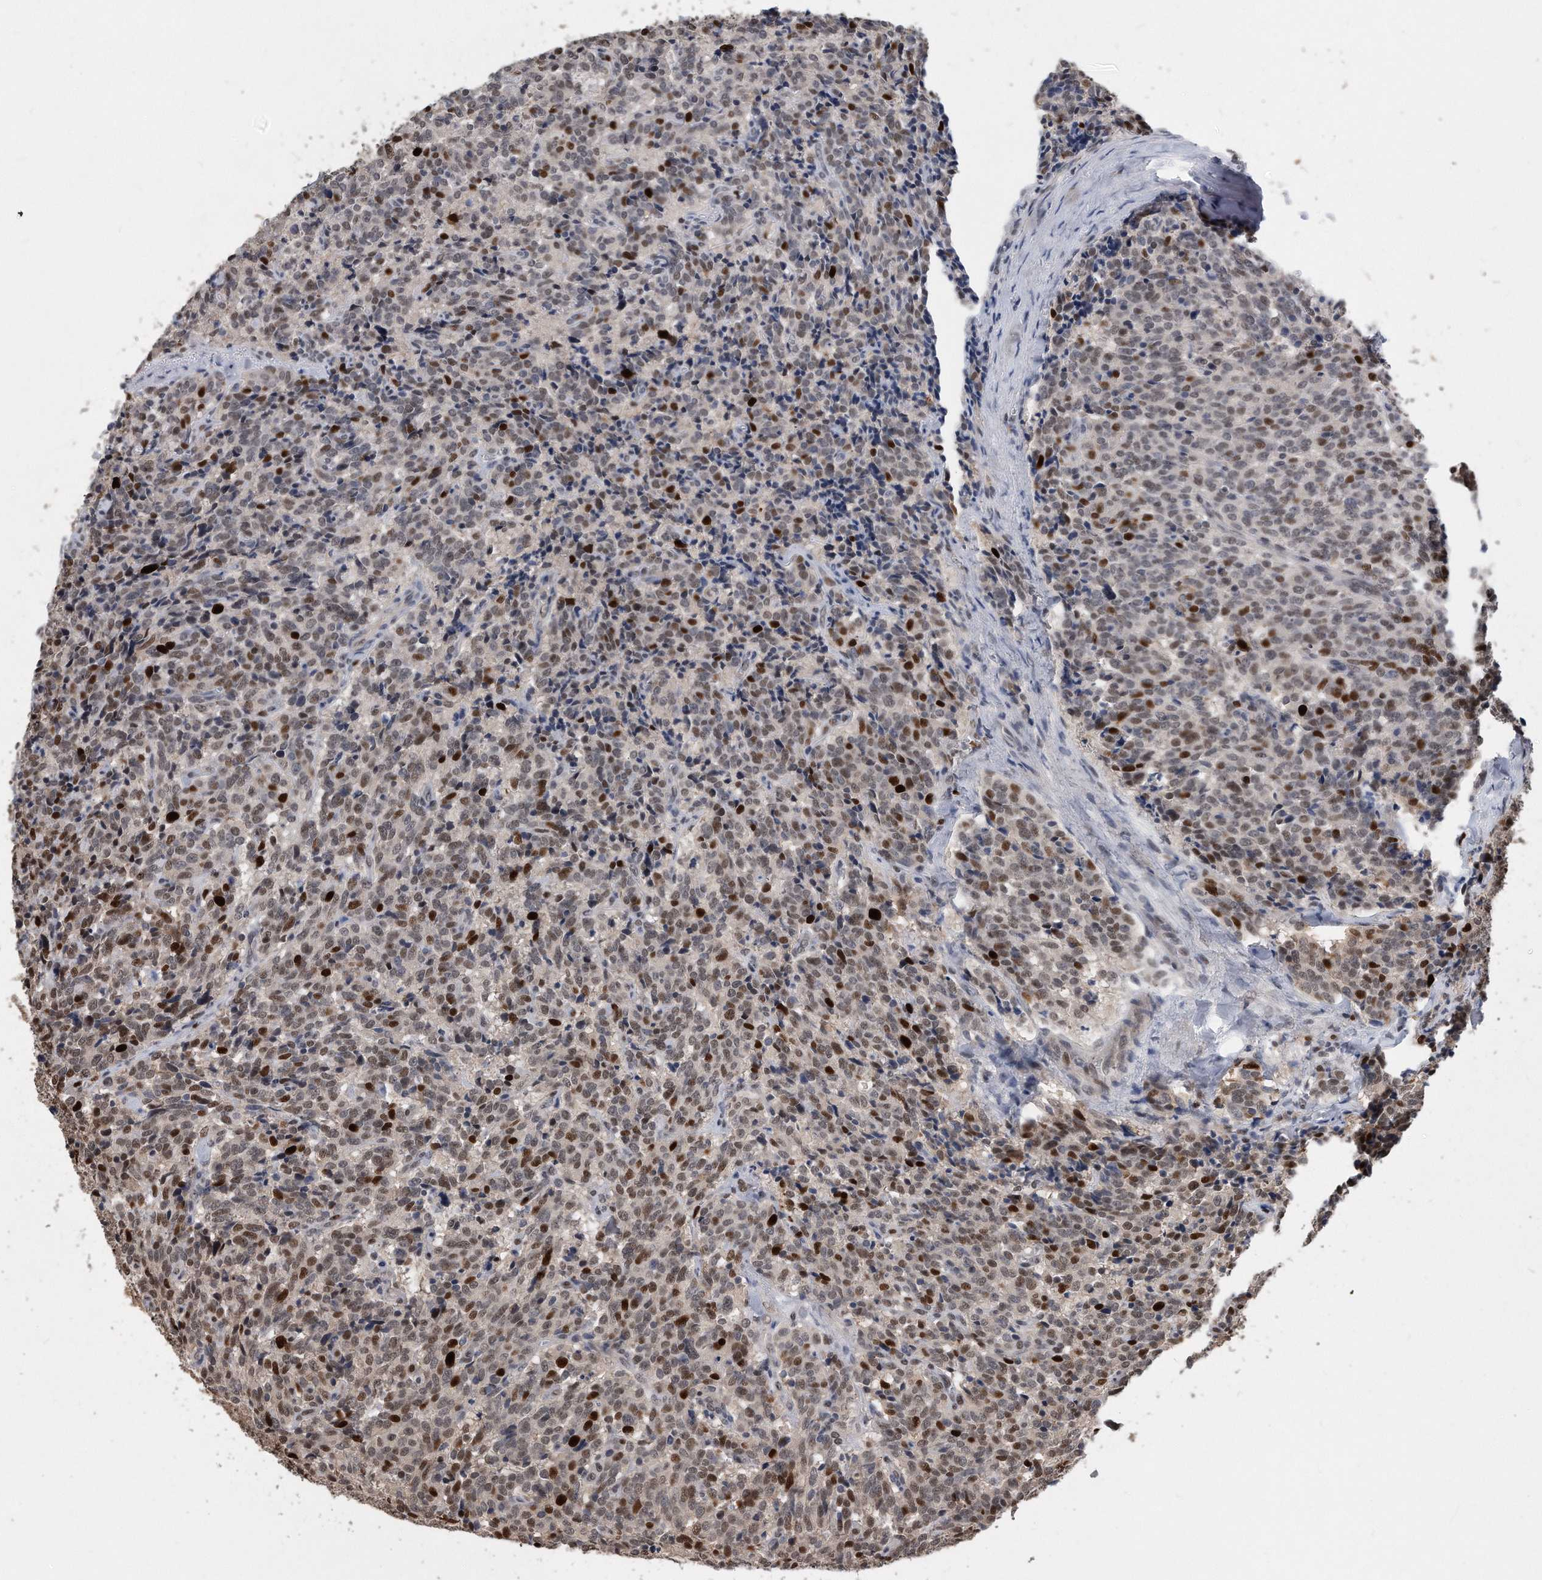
{"staining": {"intensity": "strong", "quantity": "25%-75%", "location": "nuclear"}, "tissue": "carcinoid", "cell_type": "Tumor cells", "image_type": "cancer", "snomed": [{"axis": "morphology", "description": "Carcinoid, malignant, NOS"}, {"axis": "topography", "description": "Lung"}], "caption": "Carcinoid was stained to show a protein in brown. There is high levels of strong nuclear staining in about 25%-75% of tumor cells.", "gene": "PCNA", "patient": {"sex": "female", "age": 46}}